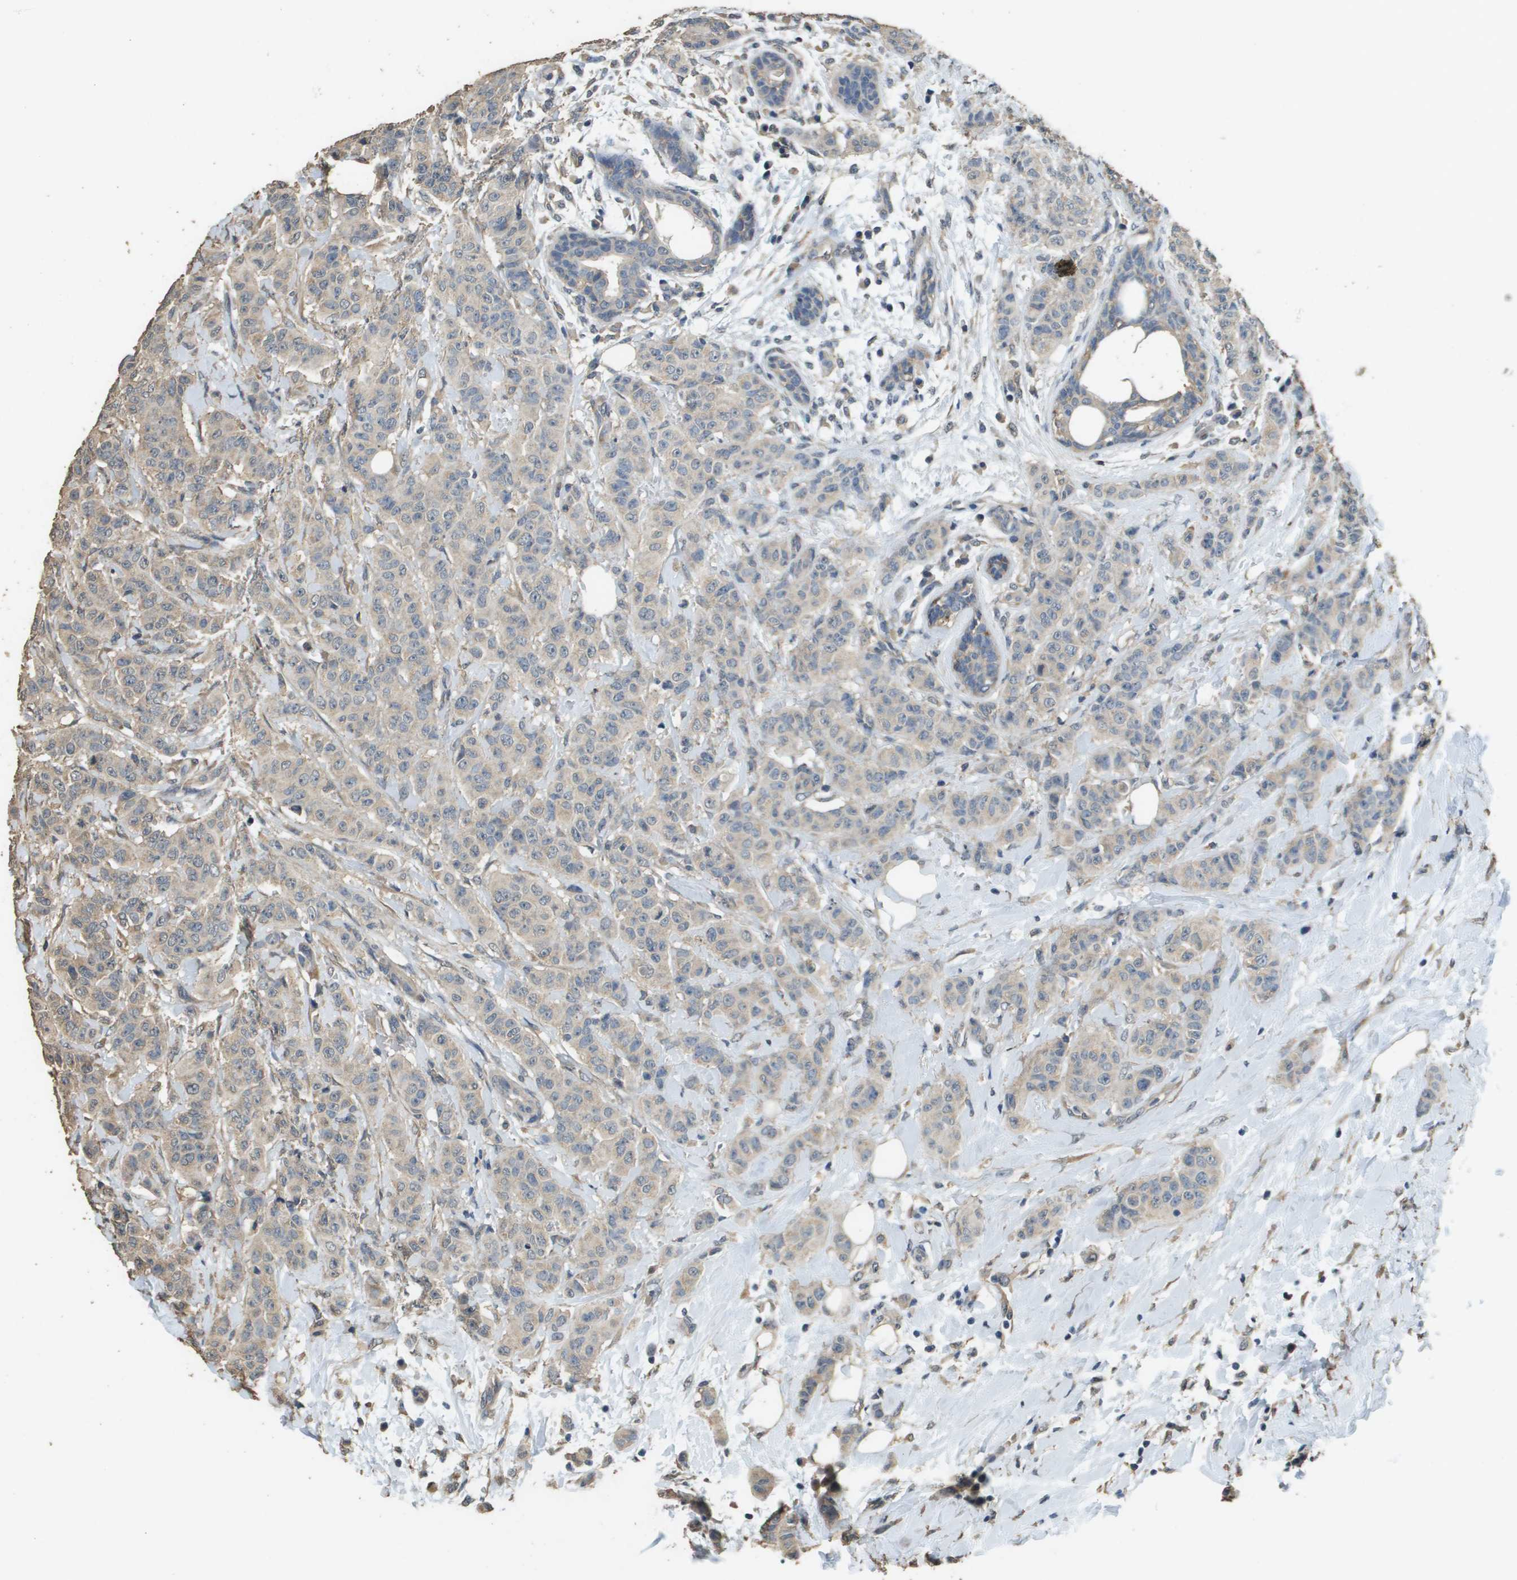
{"staining": {"intensity": "weak", "quantity": ">75%", "location": "cytoplasmic/membranous"}, "tissue": "breast cancer", "cell_type": "Tumor cells", "image_type": "cancer", "snomed": [{"axis": "morphology", "description": "Normal tissue, NOS"}, {"axis": "morphology", "description": "Duct carcinoma"}, {"axis": "topography", "description": "Breast"}], "caption": "IHC histopathology image of breast infiltrating ductal carcinoma stained for a protein (brown), which exhibits low levels of weak cytoplasmic/membranous expression in approximately >75% of tumor cells.", "gene": "RAB6B", "patient": {"sex": "female", "age": 40}}